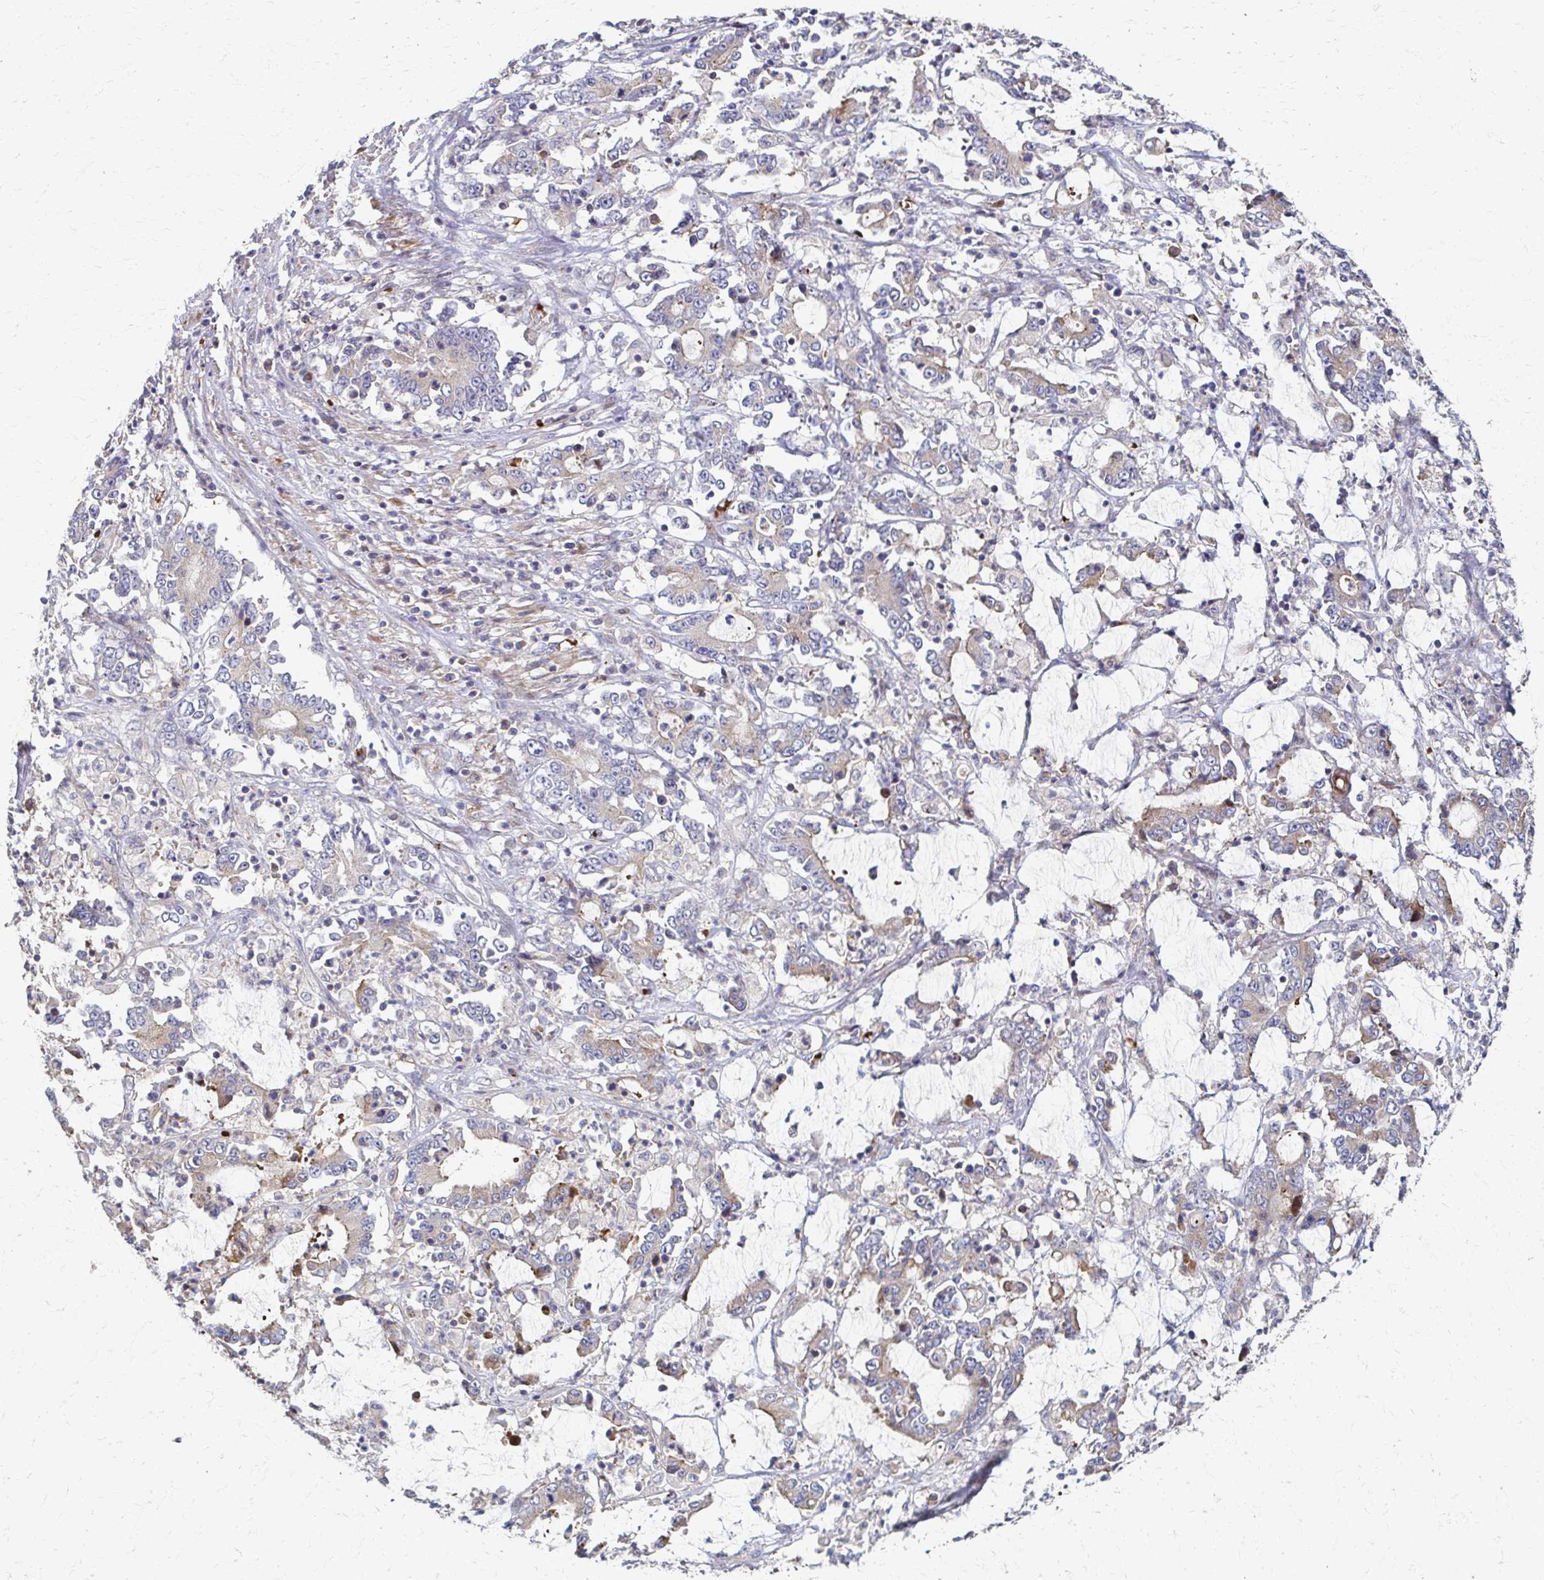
{"staining": {"intensity": "weak", "quantity": "25%-75%", "location": "cytoplasmic/membranous"}, "tissue": "stomach cancer", "cell_type": "Tumor cells", "image_type": "cancer", "snomed": [{"axis": "morphology", "description": "Adenocarcinoma, NOS"}, {"axis": "topography", "description": "Stomach, upper"}], "caption": "A histopathology image of human stomach cancer (adenocarcinoma) stained for a protein displays weak cytoplasmic/membranous brown staining in tumor cells. (brown staining indicates protein expression, while blue staining denotes nuclei).", "gene": "SKA2", "patient": {"sex": "male", "age": 68}}